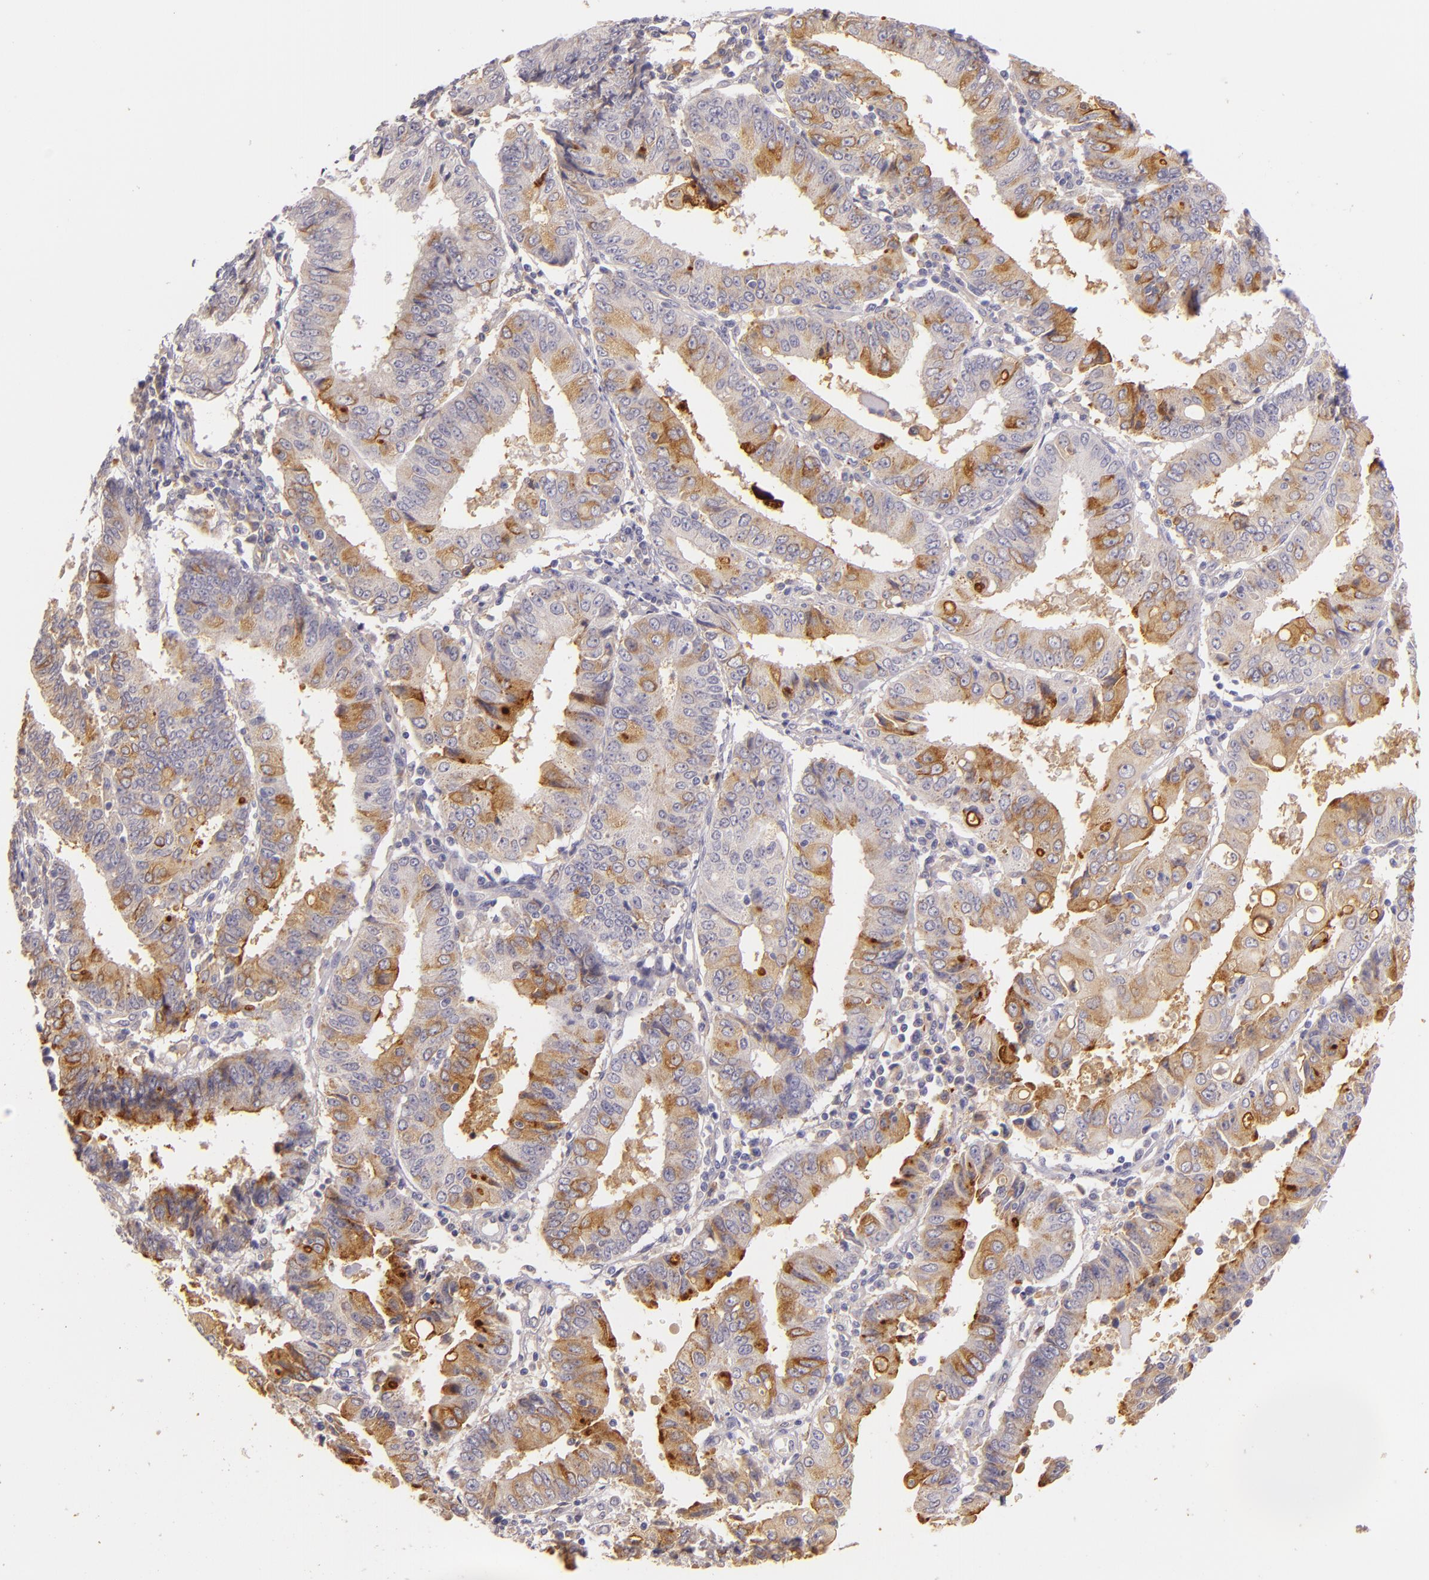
{"staining": {"intensity": "moderate", "quantity": "25%-75%", "location": "cytoplasmic/membranous"}, "tissue": "endometrial cancer", "cell_type": "Tumor cells", "image_type": "cancer", "snomed": [{"axis": "morphology", "description": "Adenocarcinoma, NOS"}, {"axis": "topography", "description": "Endometrium"}], "caption": "This is a histology image of immunohistochemistry staining of adenocarcinoma (endometrial), which shows moderate staining in the cytoplasmic/membranous of tumor cells.", "gene": "CTSF", "patient": {"sex": "female", "age": 75}}